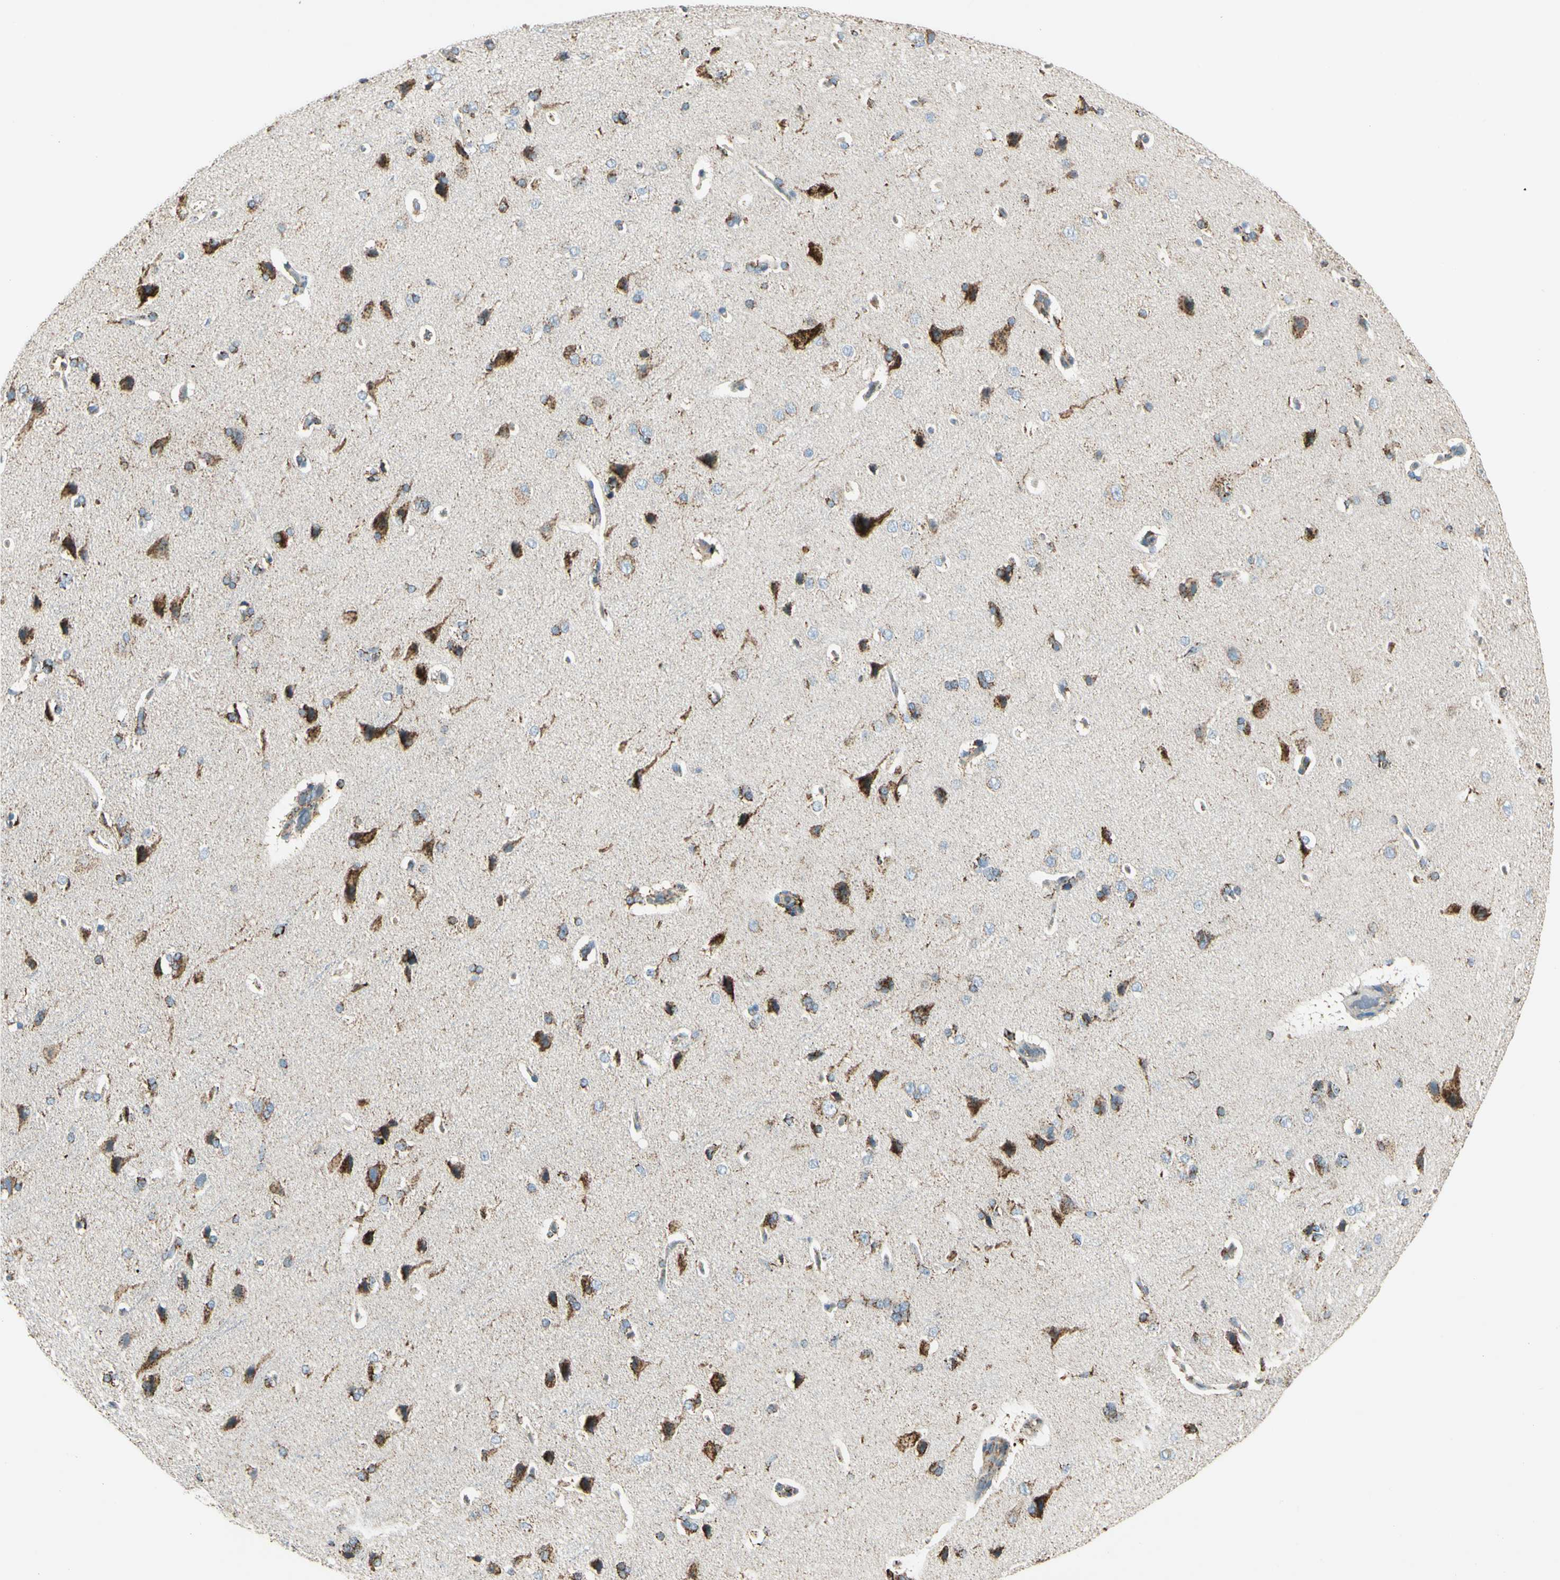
{"staining": {"intensity": "moderate", "quantity": "25%-75%", "location": "cytoplasmic/membranous"}, "tissue": "cerebral cortex", "cell_type": "Endothelial cells", "image_type": "normal", "snomed": [{"axis": "morphology", "description": "Normal tissue, NOS"}, {"axis": "topography", "description": "Cerebral cortex"}], "caption": "Human cerebral cortex stained with a brown dye displays moderate cytoplasmic/membranous positive expression in approximately 25%-75% of endothelial cells.", "gene": "ME2", "patient": {"sex": "male", "age": 62}}